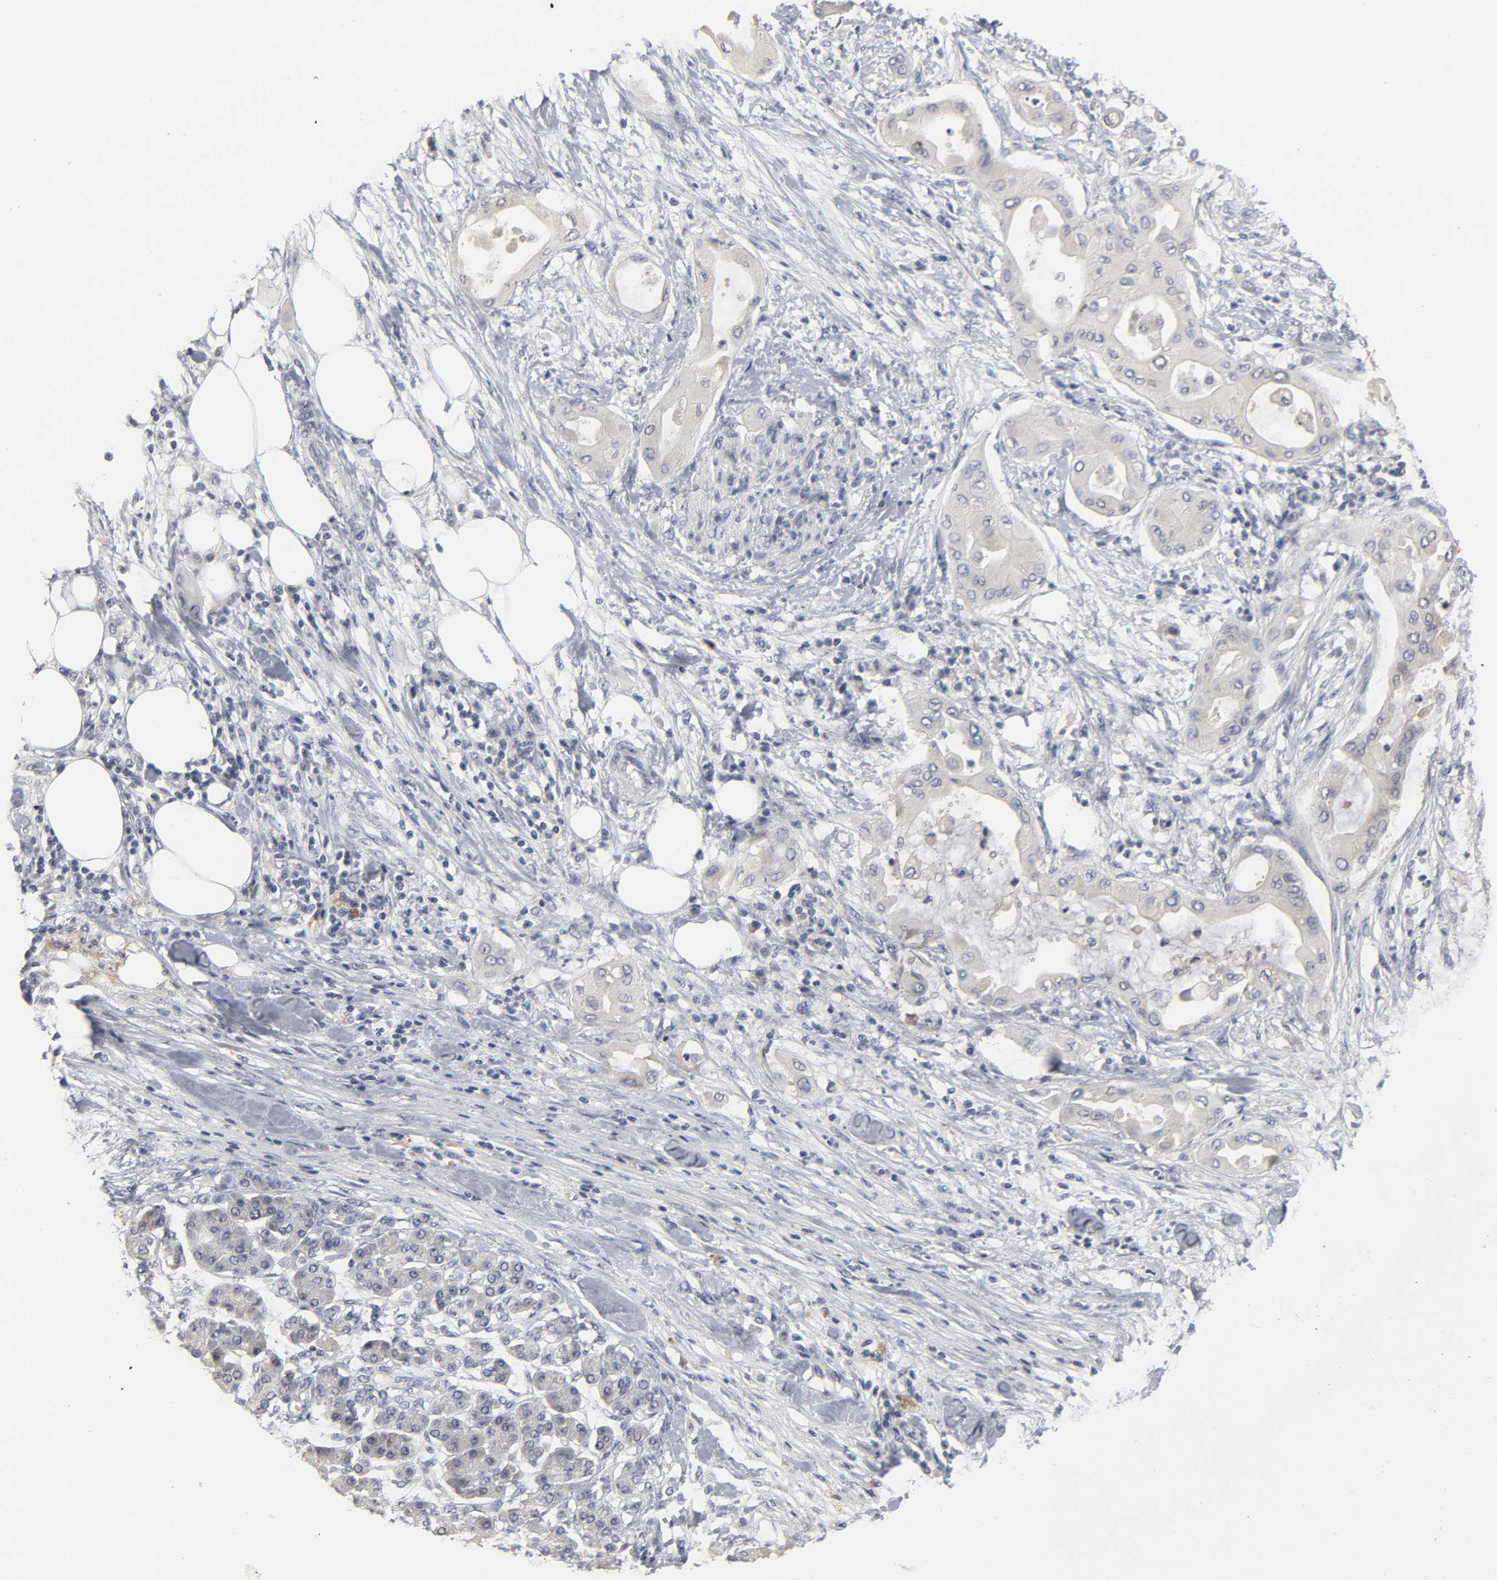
{"staining": {"intensity": "negative", "quantity": "none", "location": "none"}, "tissue": "pancreatic cancer", "cell_type": "Tumor cells", "image_type": "cancer", "snomed": [{"axis": "morphology", "description": "Adenocarcinoma, NOS"}, {"axis": "morphology", "description": "Adenocarcinoma, metastatic, NOS"}, {"axis": "topography", "description": "Lymph node"}, {"axis": "topography", "description": "Pancreas"}, {"axis": "topography", "description": "Duodenum"}], "caption": "Immunohistochemistry photomicrograph of pancreatic cancer (adenocarcinoma) stained for a protein (brown), which displays no expression in tumor cells. The staining was performed using DAB to visualize the protein expression in brown, while the nuclei were stained in blue with hematoxylin (Magnification: 20x).", "gene": "TCAP", "patient": {"sex": "female", "age": 64}}